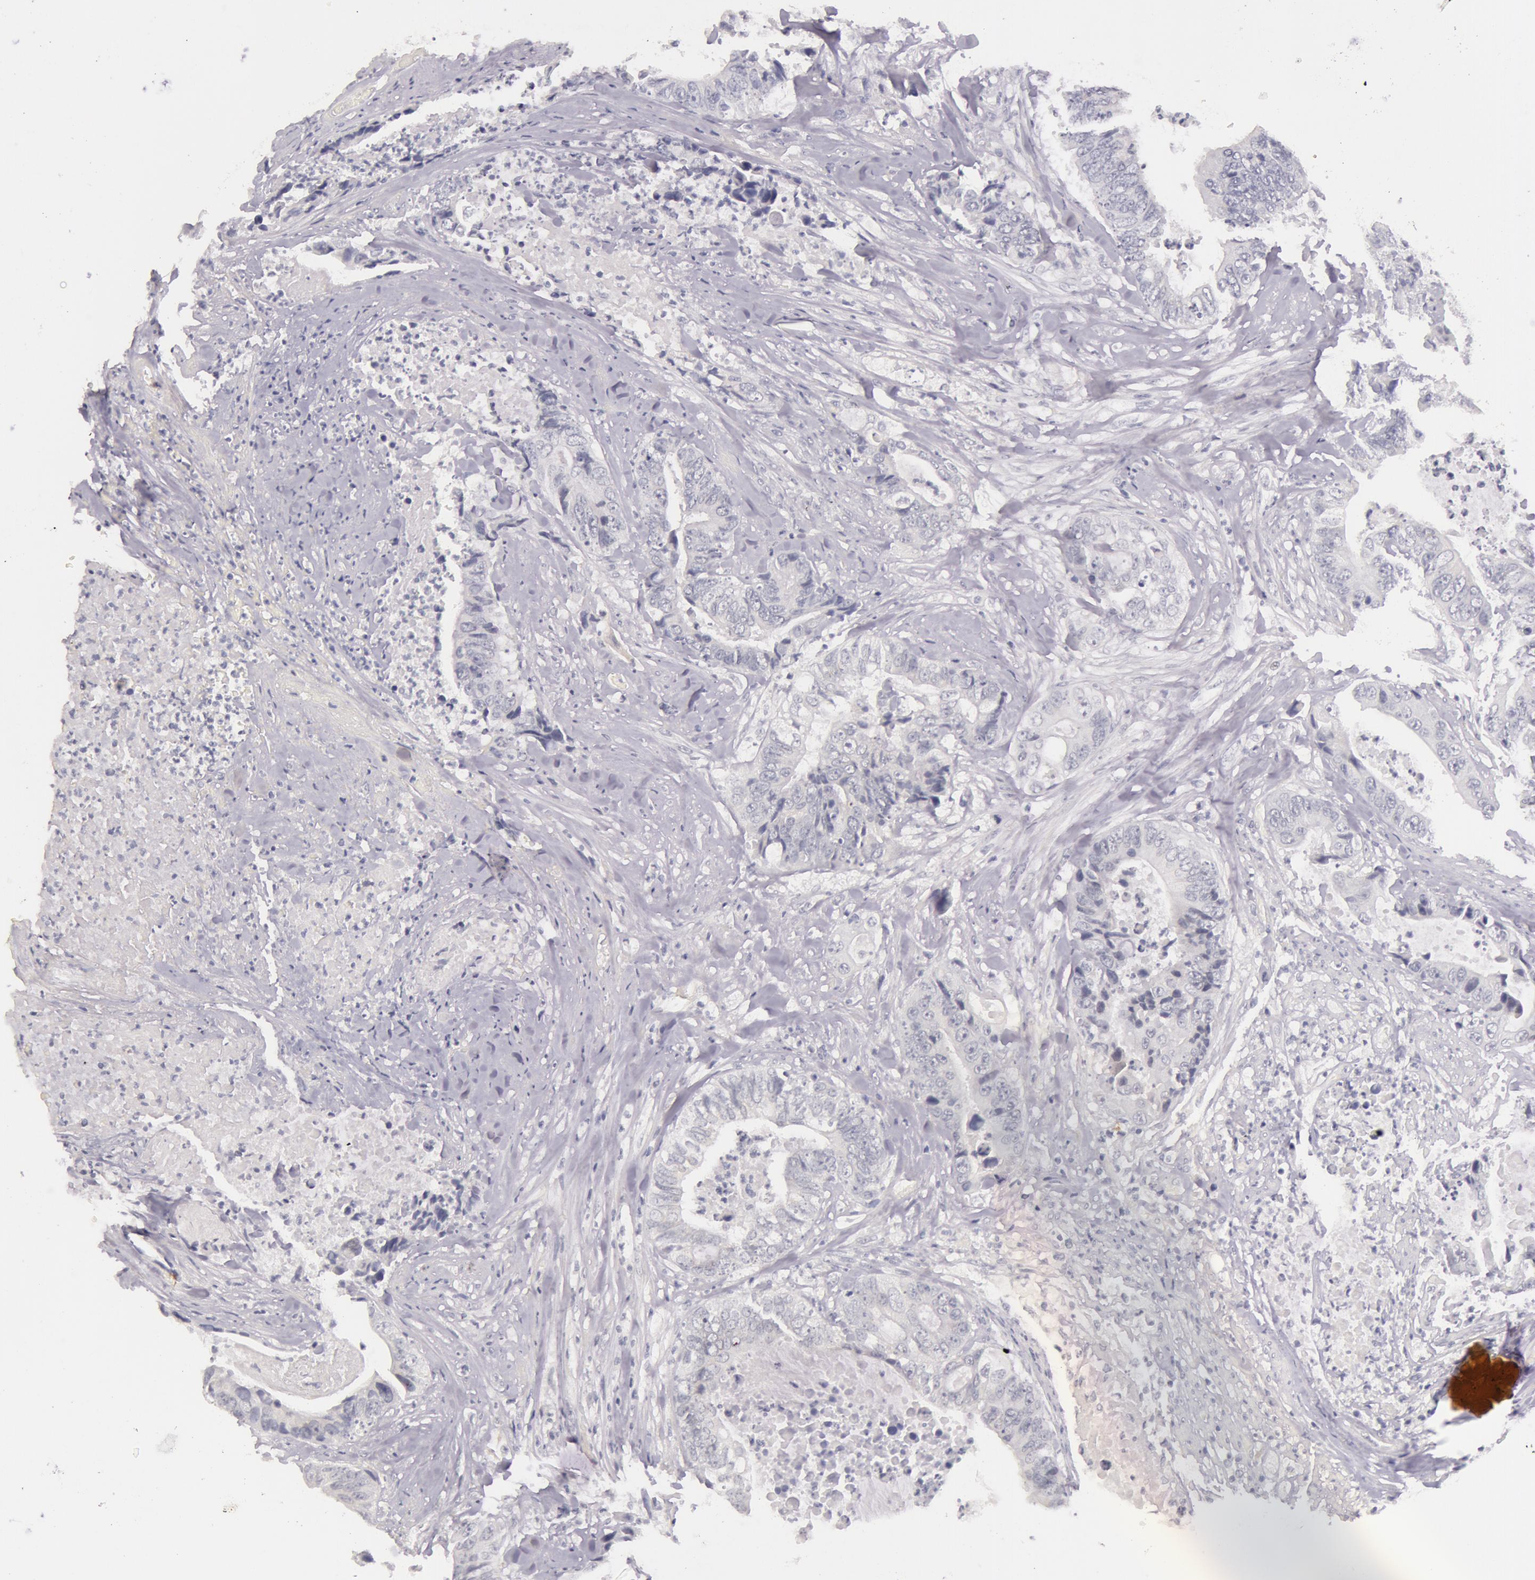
{"staining": {"intensity": "negative", "quantity": "none", "location": "none"}, "tissue": "colorectal cancer", "cell_type": "Tumor cells", "image_type": "cancer", "snomed": [{"axis": "morphology", "description": "Adenocarcinoma, NOS"}, {"axis": "topography", "description": "Rectum"}], "caption": "Tumor cells are negative for brown protein staining in colorectal cancer (adenocarcinoma). (DAB (3,3'-diaminobenzidine) immunohistochemistry, high magnification).", "gene": "RBMY1F", "patient": {"sex": "female", "age": 65}}